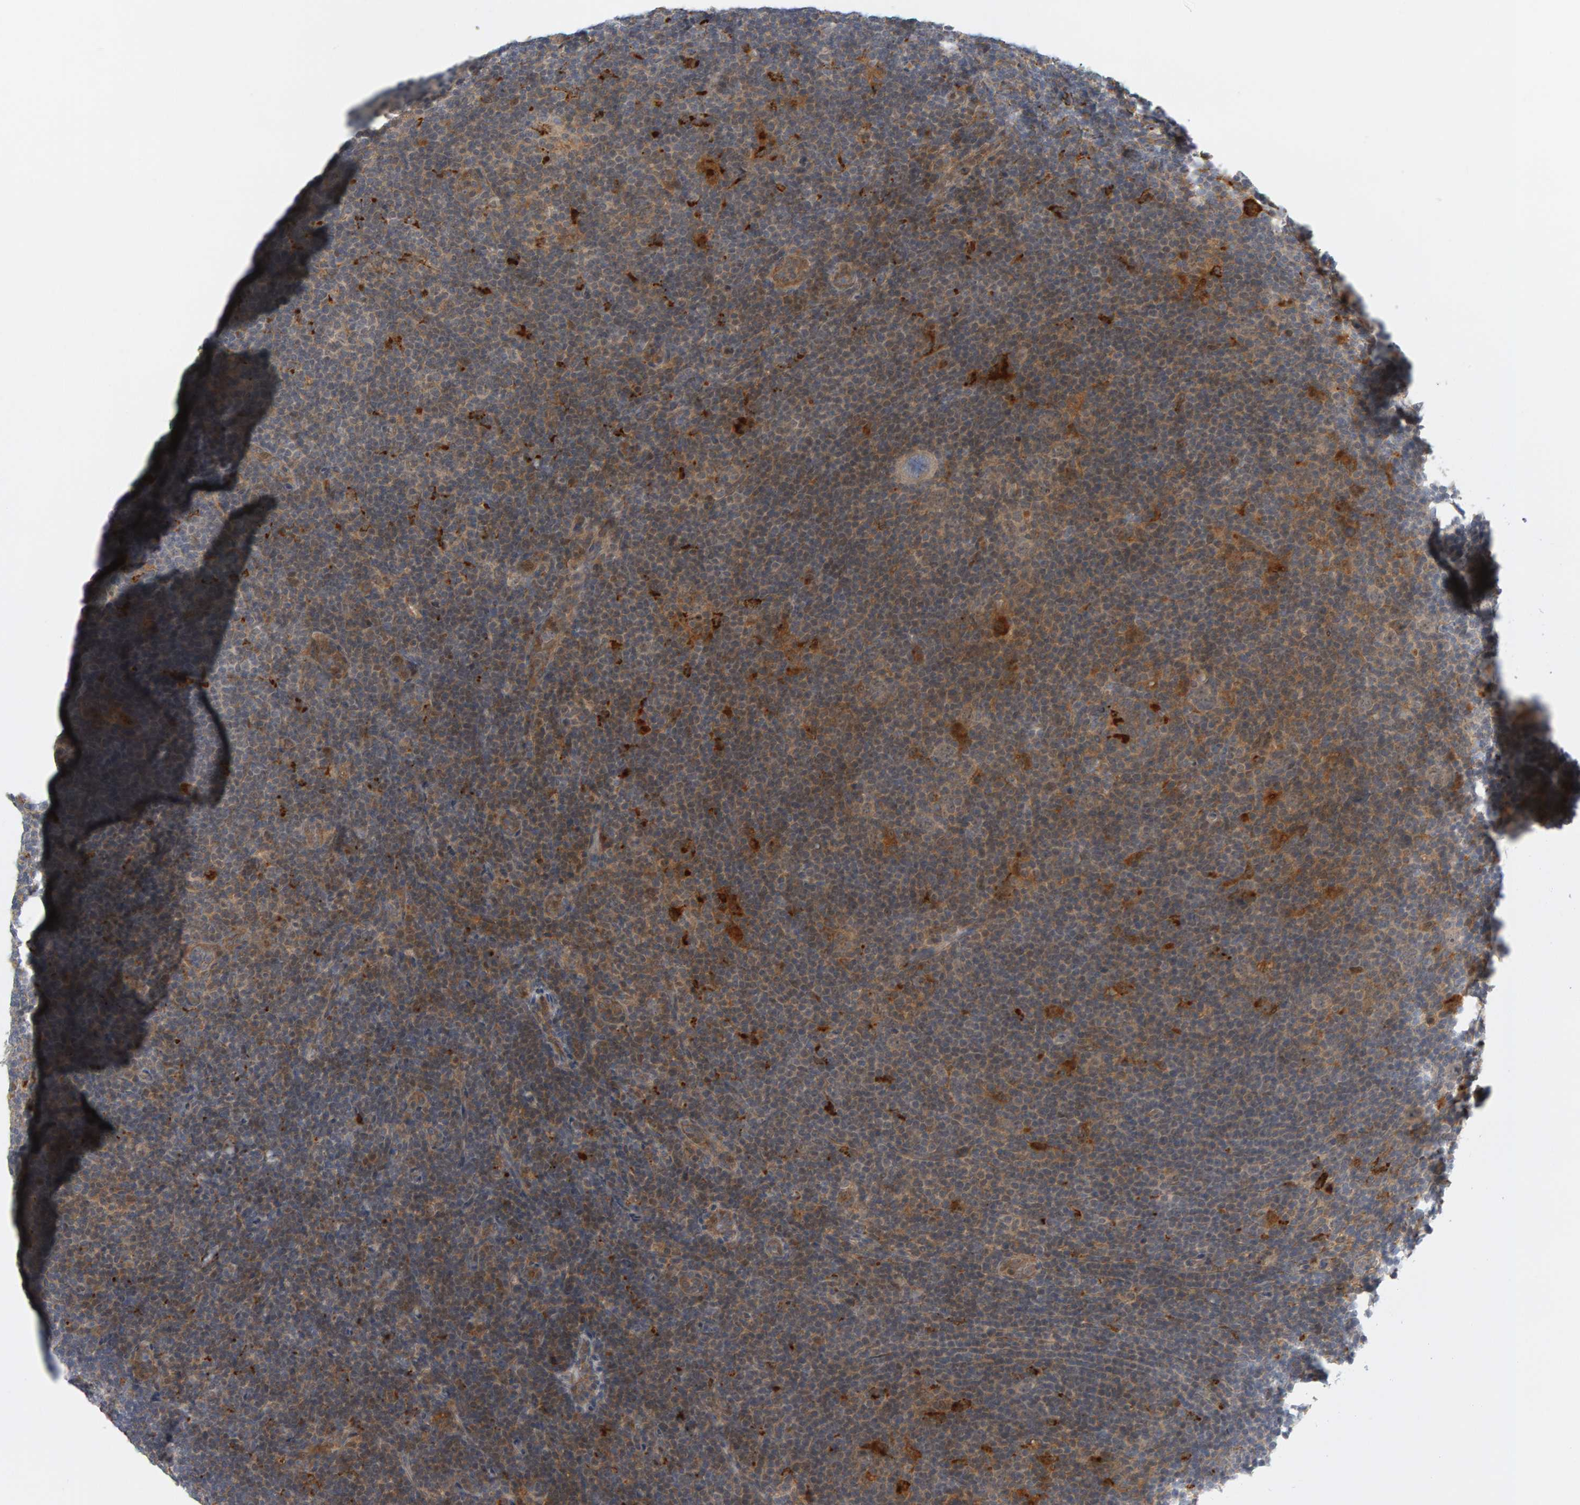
{"staining": {"intensity": "weak", "quantity": "<25%", "location": "cytoplasmic/membranous"}, "tissue": "lymphoma", "cell_type": "Tumor cells", "image_type": "cancer", "snomed": [{"axis": "morphology", "description": "Hodgkin's disease, NOS"}, {"axis": "topography", "description": "Lymph node"}], "caption": "The histopathology image exhibits no significant positivity in tumor cells of Hodgkin's disease.", "gene": "ZNF160", "patient": {"sex": "female", "age": 57}}